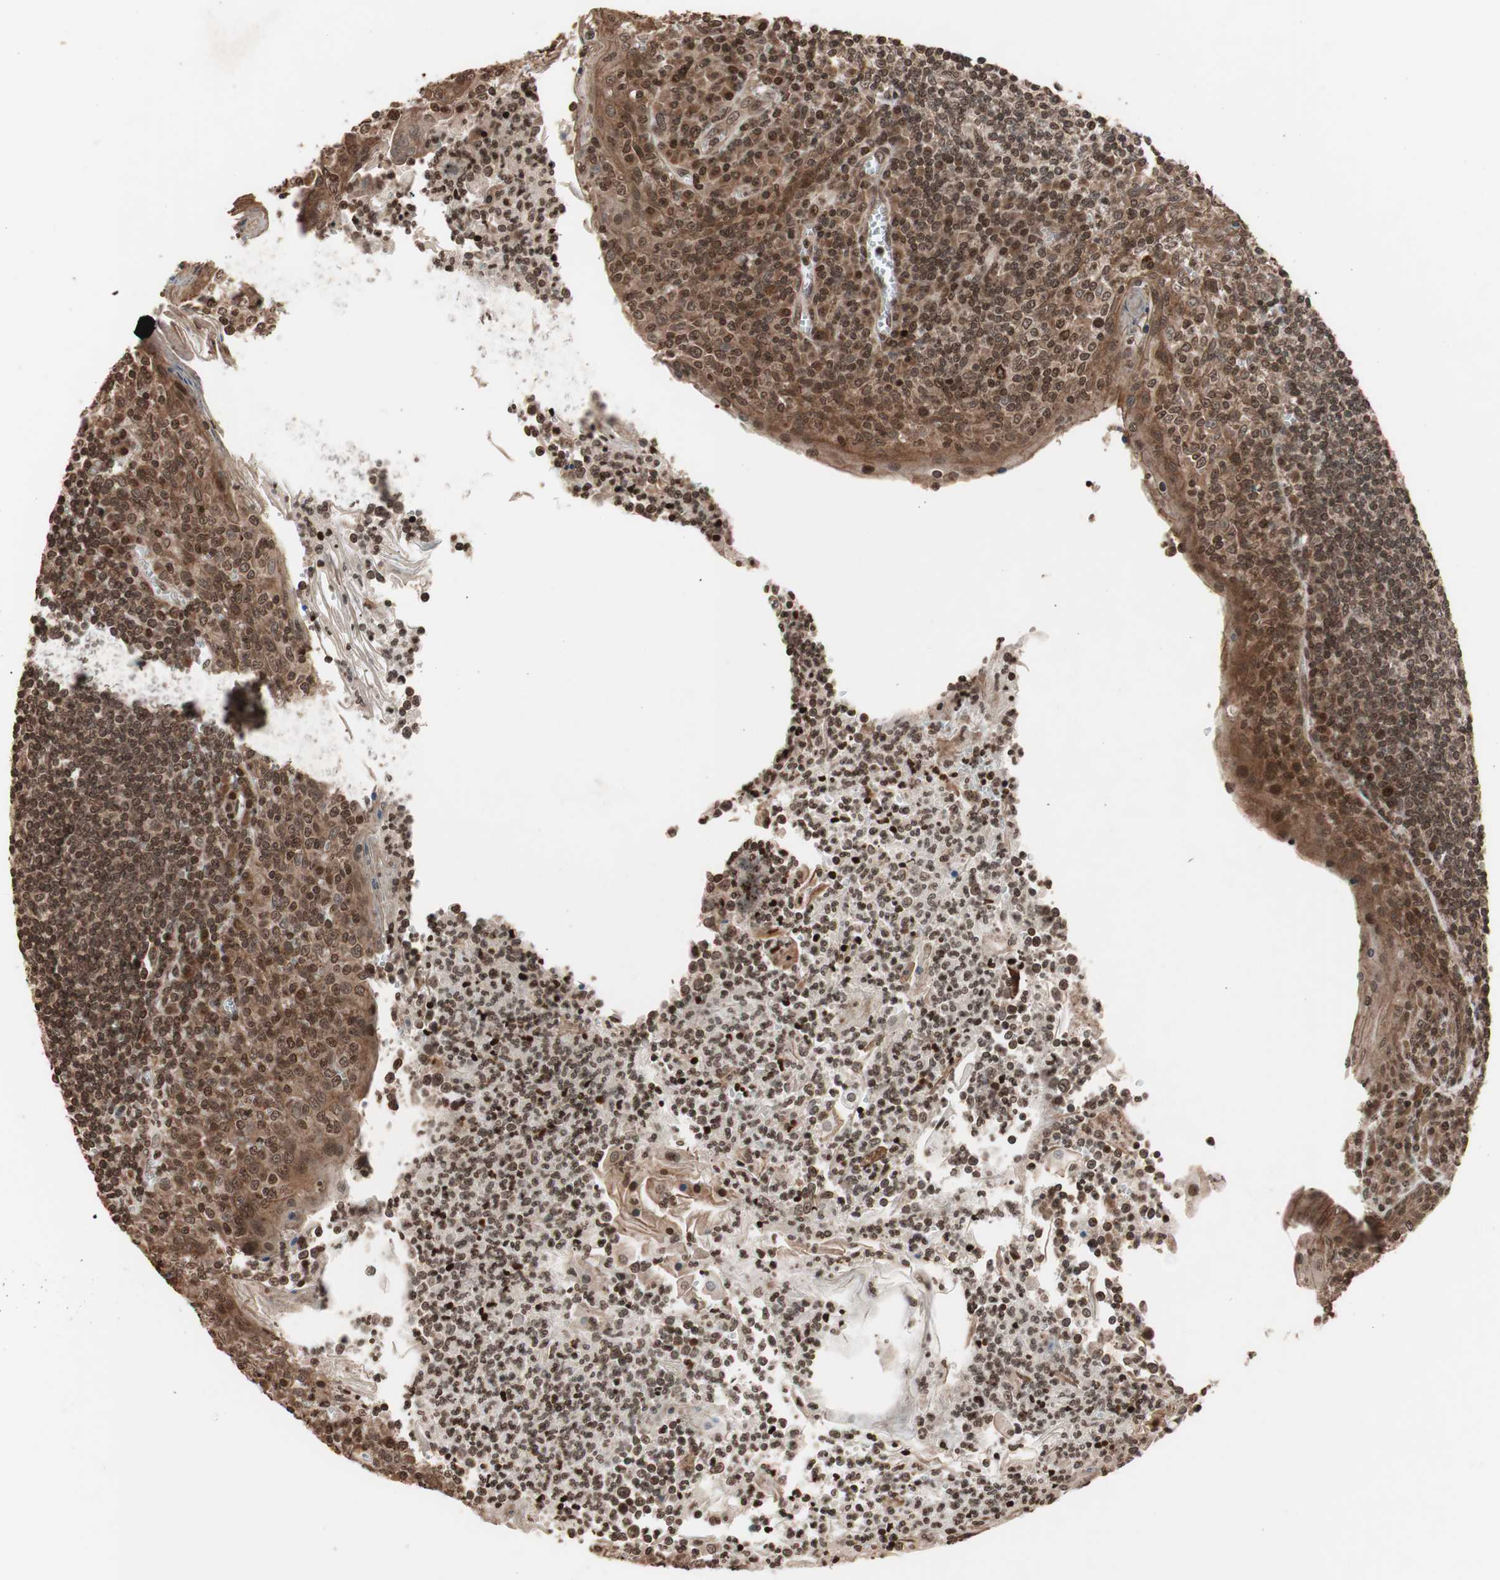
{"staining": {"intensity": "strong", "quantity": ">75%", "location": "cytoplasmic/membranous"}, "tissue": "tonsil", "cell_type": "Germinal center cells", "image_type": "normal", "snomed": [{"axis": "morphology", "description": "Normal tissue, NOS"}, {"axis": "topography", "description": "Tonsil"}], "caption": "An image showing strong cytoplasmic/membranous expression in approximately >75% of germinal center cells in benign tonsil, as visualized by brown immunohistochemical staining.", "gene": "ZFC3H1", "patient": {"sex": "male", "age": 31}}